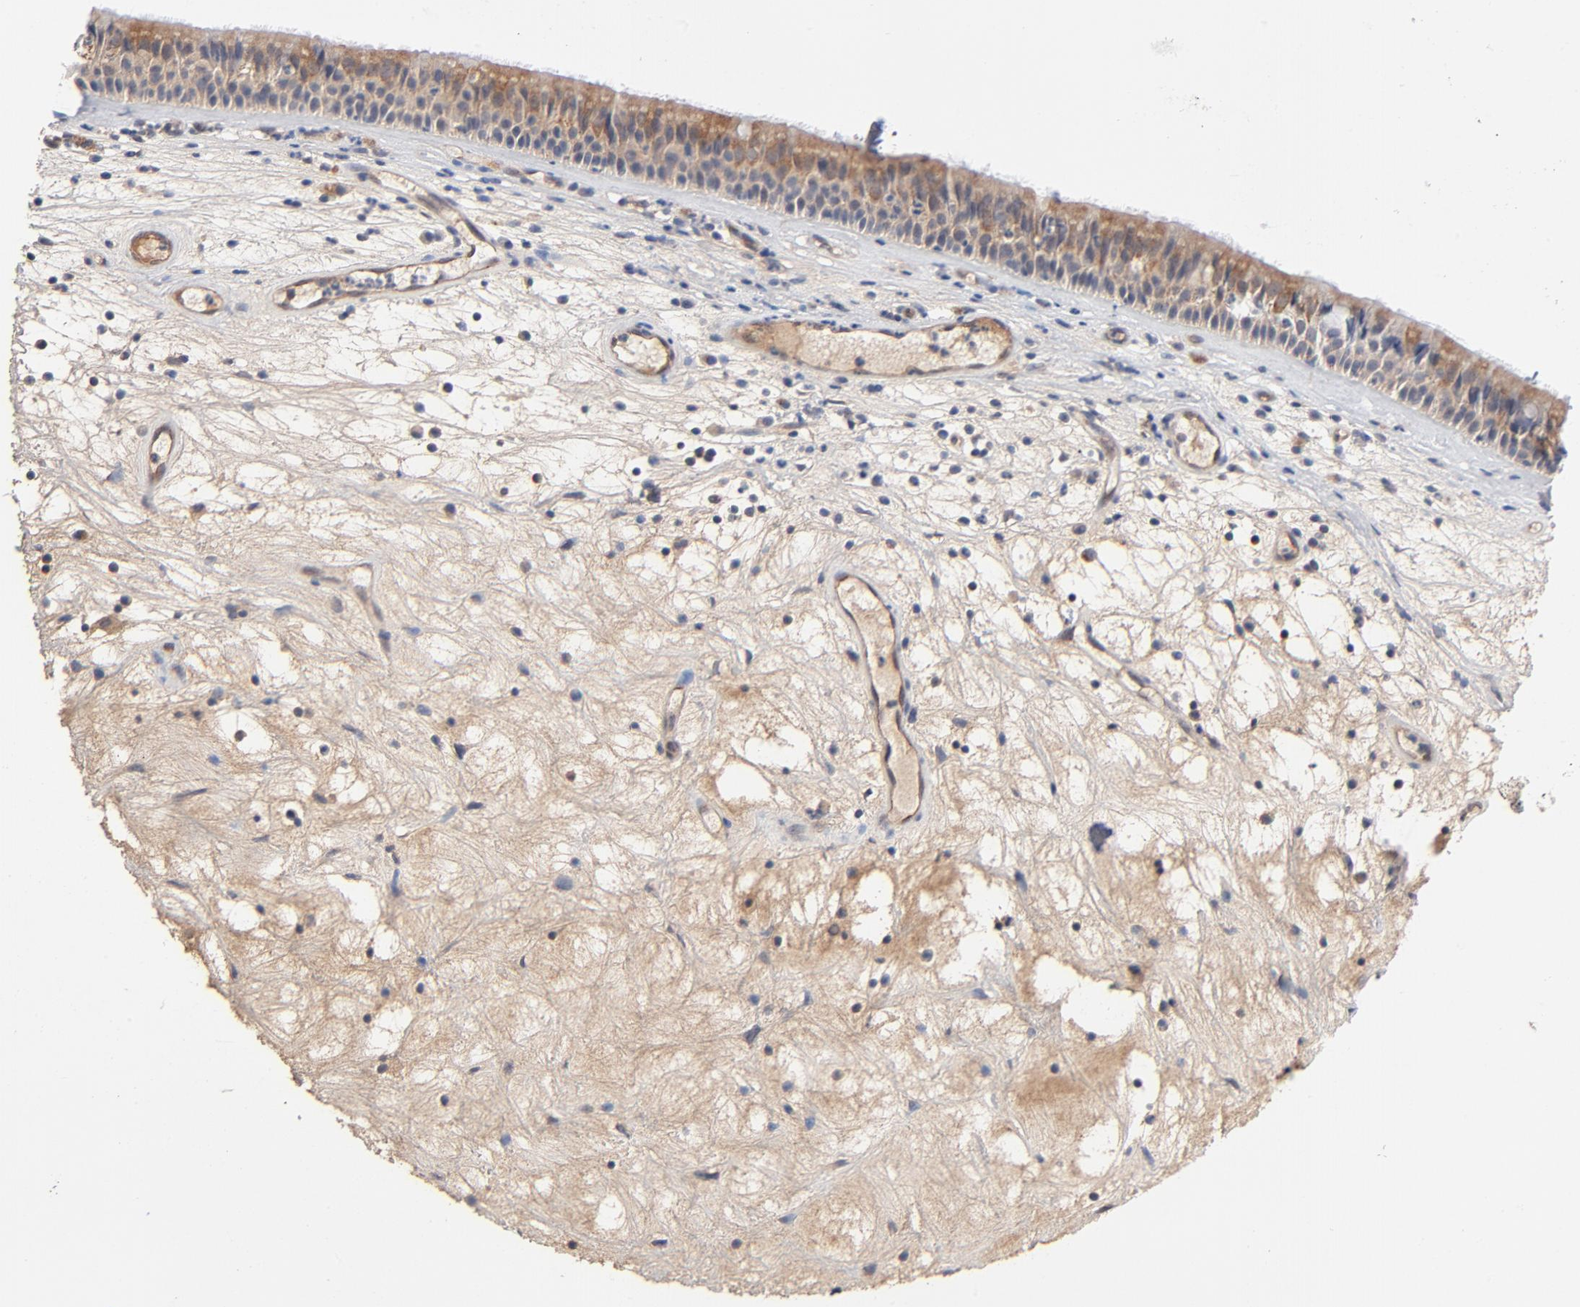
{"staining": {"intensity": "moderate", "quantity": ">75%", "location": "cytoplasmic/membranous"}, "tissue": "nasopharynx", "cell_type": "Respiratory epithelial cells", "image_type": "normal", "snomed": [{"axis": "morphology", "description": "Normal tissue, NOS"}, {"axis": "topography", "description": "Nasopharynx"}], "caption": "A medium amount of moderate cytoplasmic/membranous positivity is appreciated in approximately >75% of respiratory epithelial cells in normal nasopharynx.", "gene": "ABLIM3", "patient": {"sex": "female", "age": 78}}